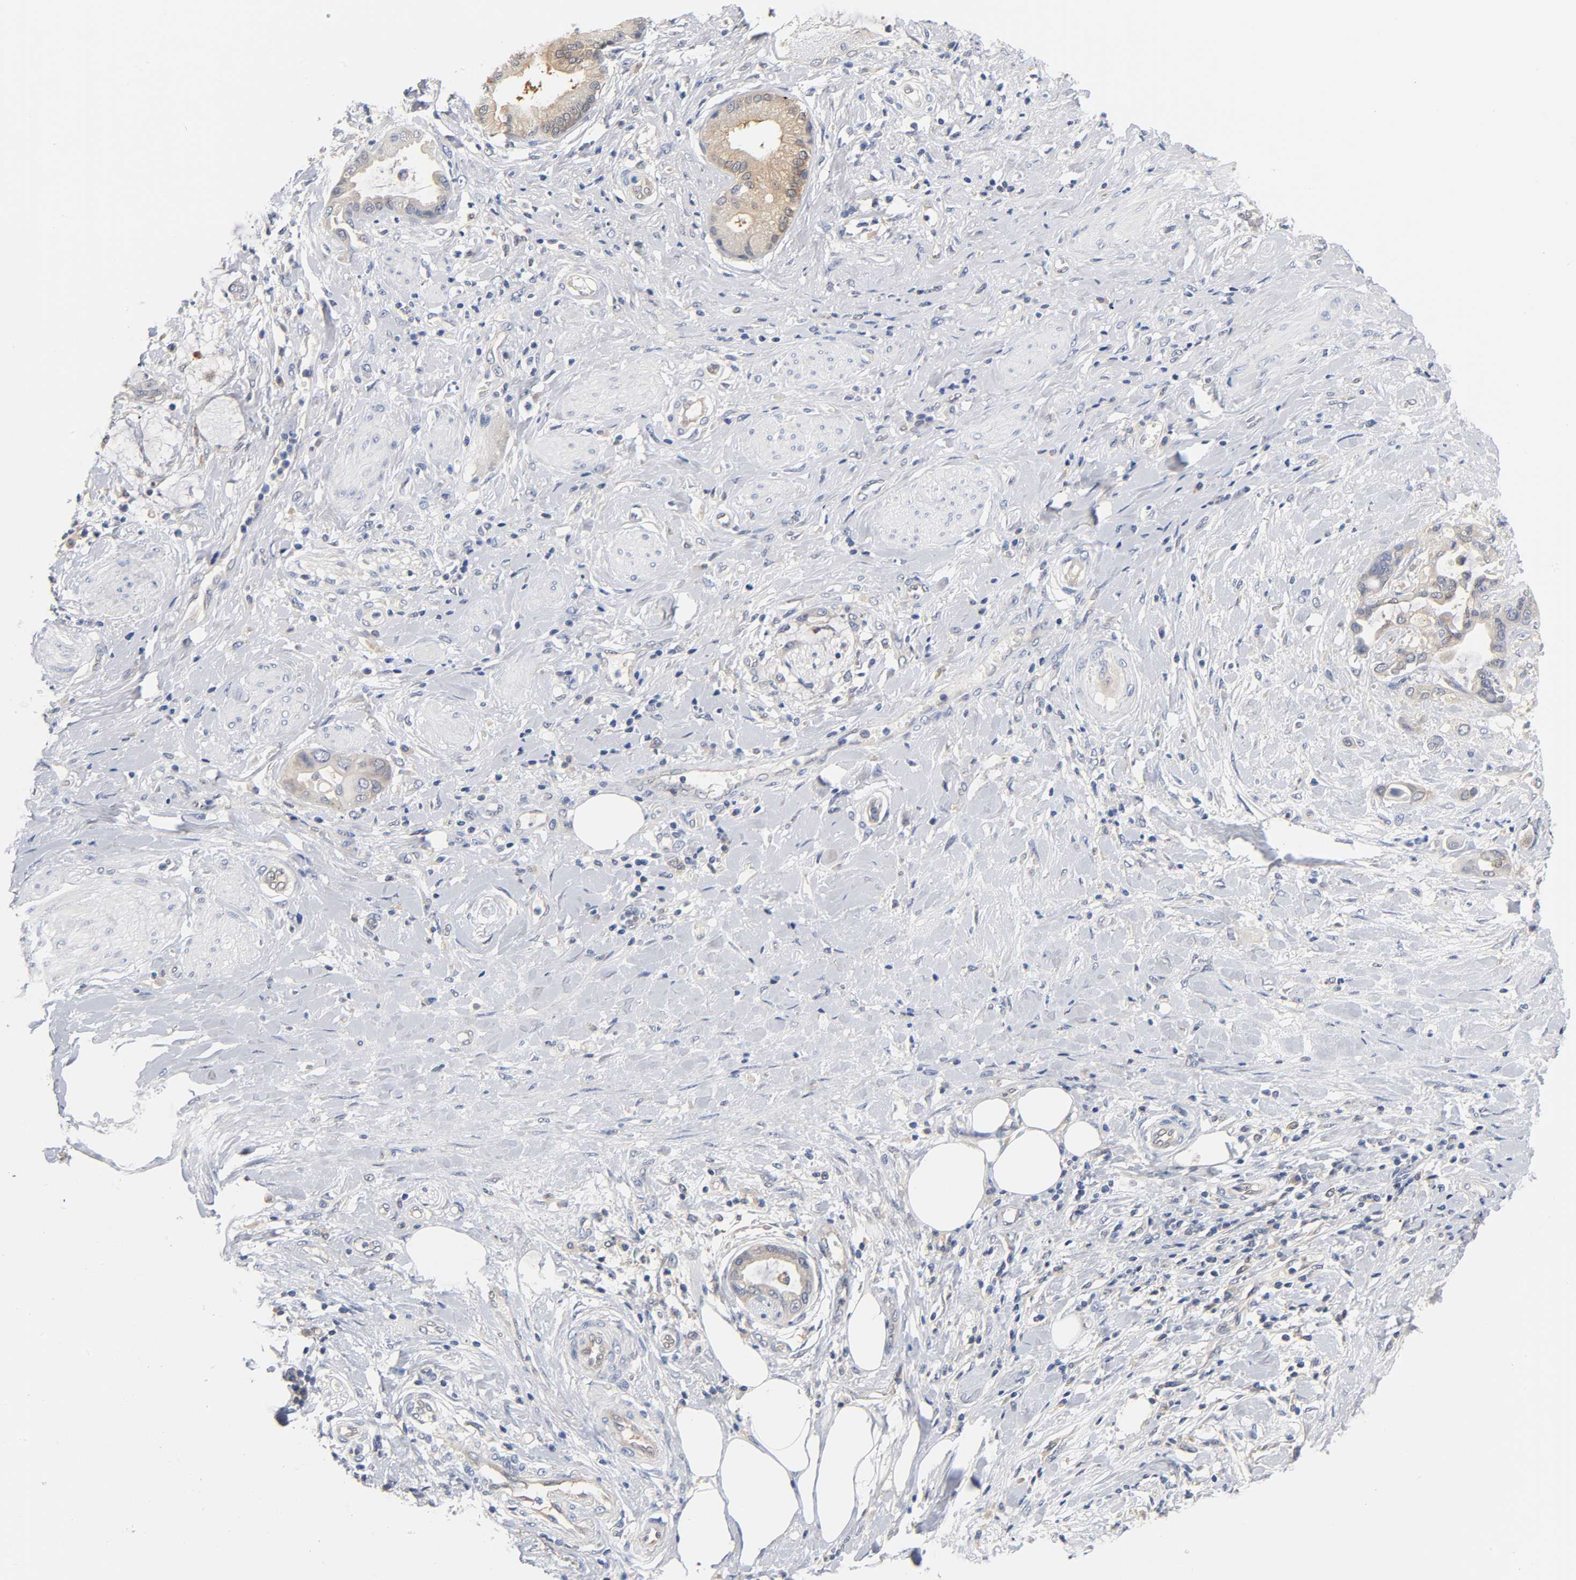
{"staining": {"intensity": "weak", "quantity": ">75%", "location": "cytoplasmic/membranous"}, "tissue": "pancreatic cancer", "cell_type": "Tumor cells", "image_type": "cancer", "snomed": [{"axis": "morphology", "description": "Adenocarcinoma, NOS"}, {"axis": "morphology", "description": "Adenocarcinoma, metastatic, NOS"}, {"axis": "topography", "description": "Lymph node"}, {"axis": "topography", "description": "Pancreas"}, {"axis": "topography", "description": "Duodenum"}], "caption": "A low amount of weak cytoplasmic/membranous expression is identified in about >75% of tumor cells in pancreatic adenocarcinoma tissue. The staining was performed using DAB (3,3'-diaminobenzidine) to visualize the protein expression in brown, while the nuclei were stained in blue with hematoxylin (Magnification: 20x).", "gene": "FYN", "patient": {"sex": "female", "age": 64}}